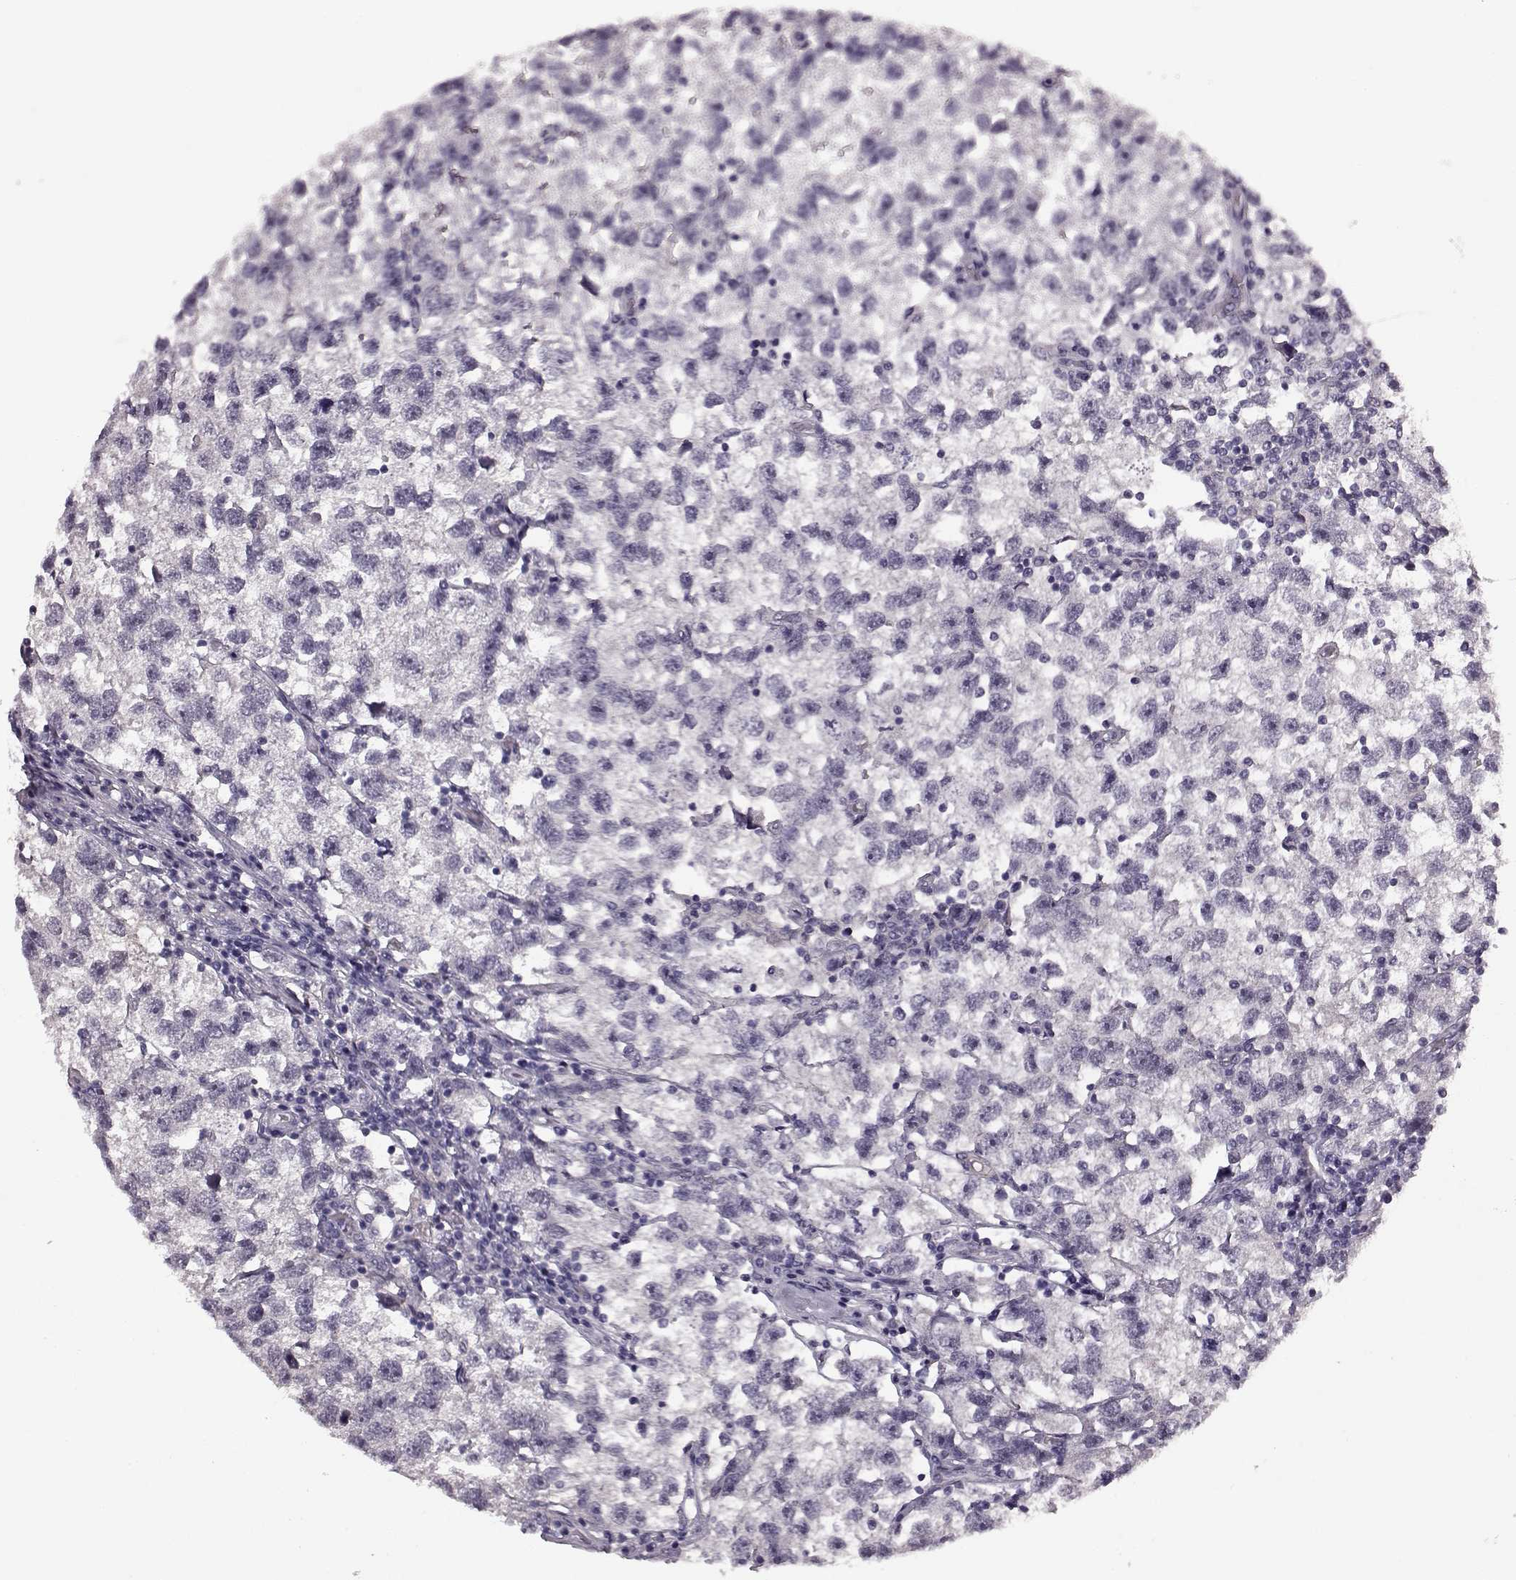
{"staining": {"intensity": "negative", "quantity": "none", "location": "none"}, "tissue": "testis cancer", "cell_type": "Tumor cells", "image_type": "cancer", "snomed": [{"axis": "morphology", "description": "Seminoma, NOS"}, {"axis": "topography", "description": "Testis"}], "caption": "Tumor cells are negative for protein expression in human testis cancer.", "gene": "SLCO3A1", "patient": {"sex": "male", "age": 26}}